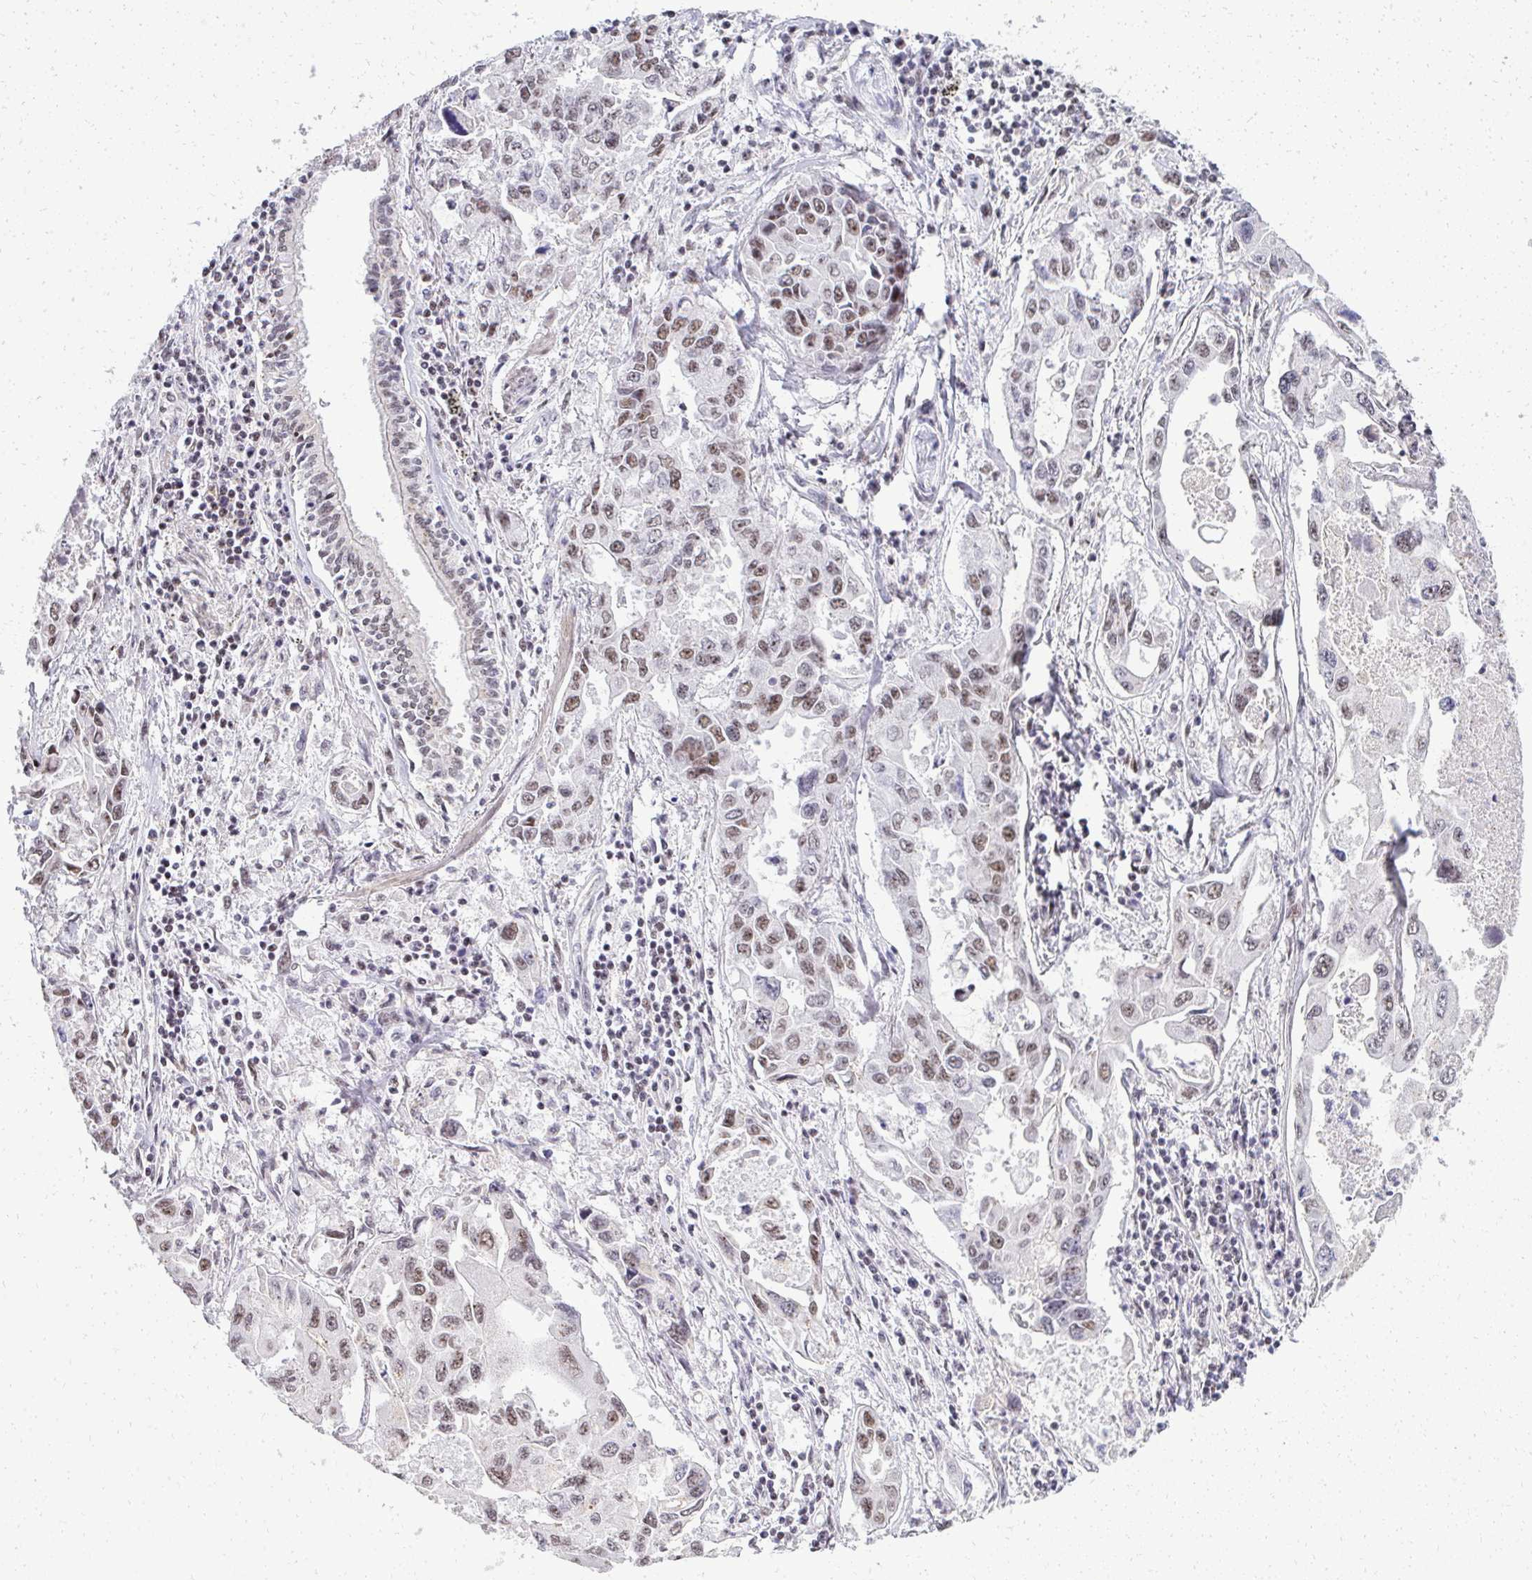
{"staining": {"intensity": "moderate", "quantity": ">75%", "location": "nuclear"}, "tissue": "lung cancer", "cell_type": "Tumor cells", "image_type": "cancer", "snomed": [{"axis": "morphology", "description": "Adenocarcinoma, NOS"}, {"axis": "topography", "description": "Lung"}], "caption": "This is a photomicrograph of immunohistochemistry staining of adenocarcinoma (lung), which shows moderate expression in the nuclear of tumor cells.", "gene": "SIRT7", "patient": {"sex": "male", "age": 64}}